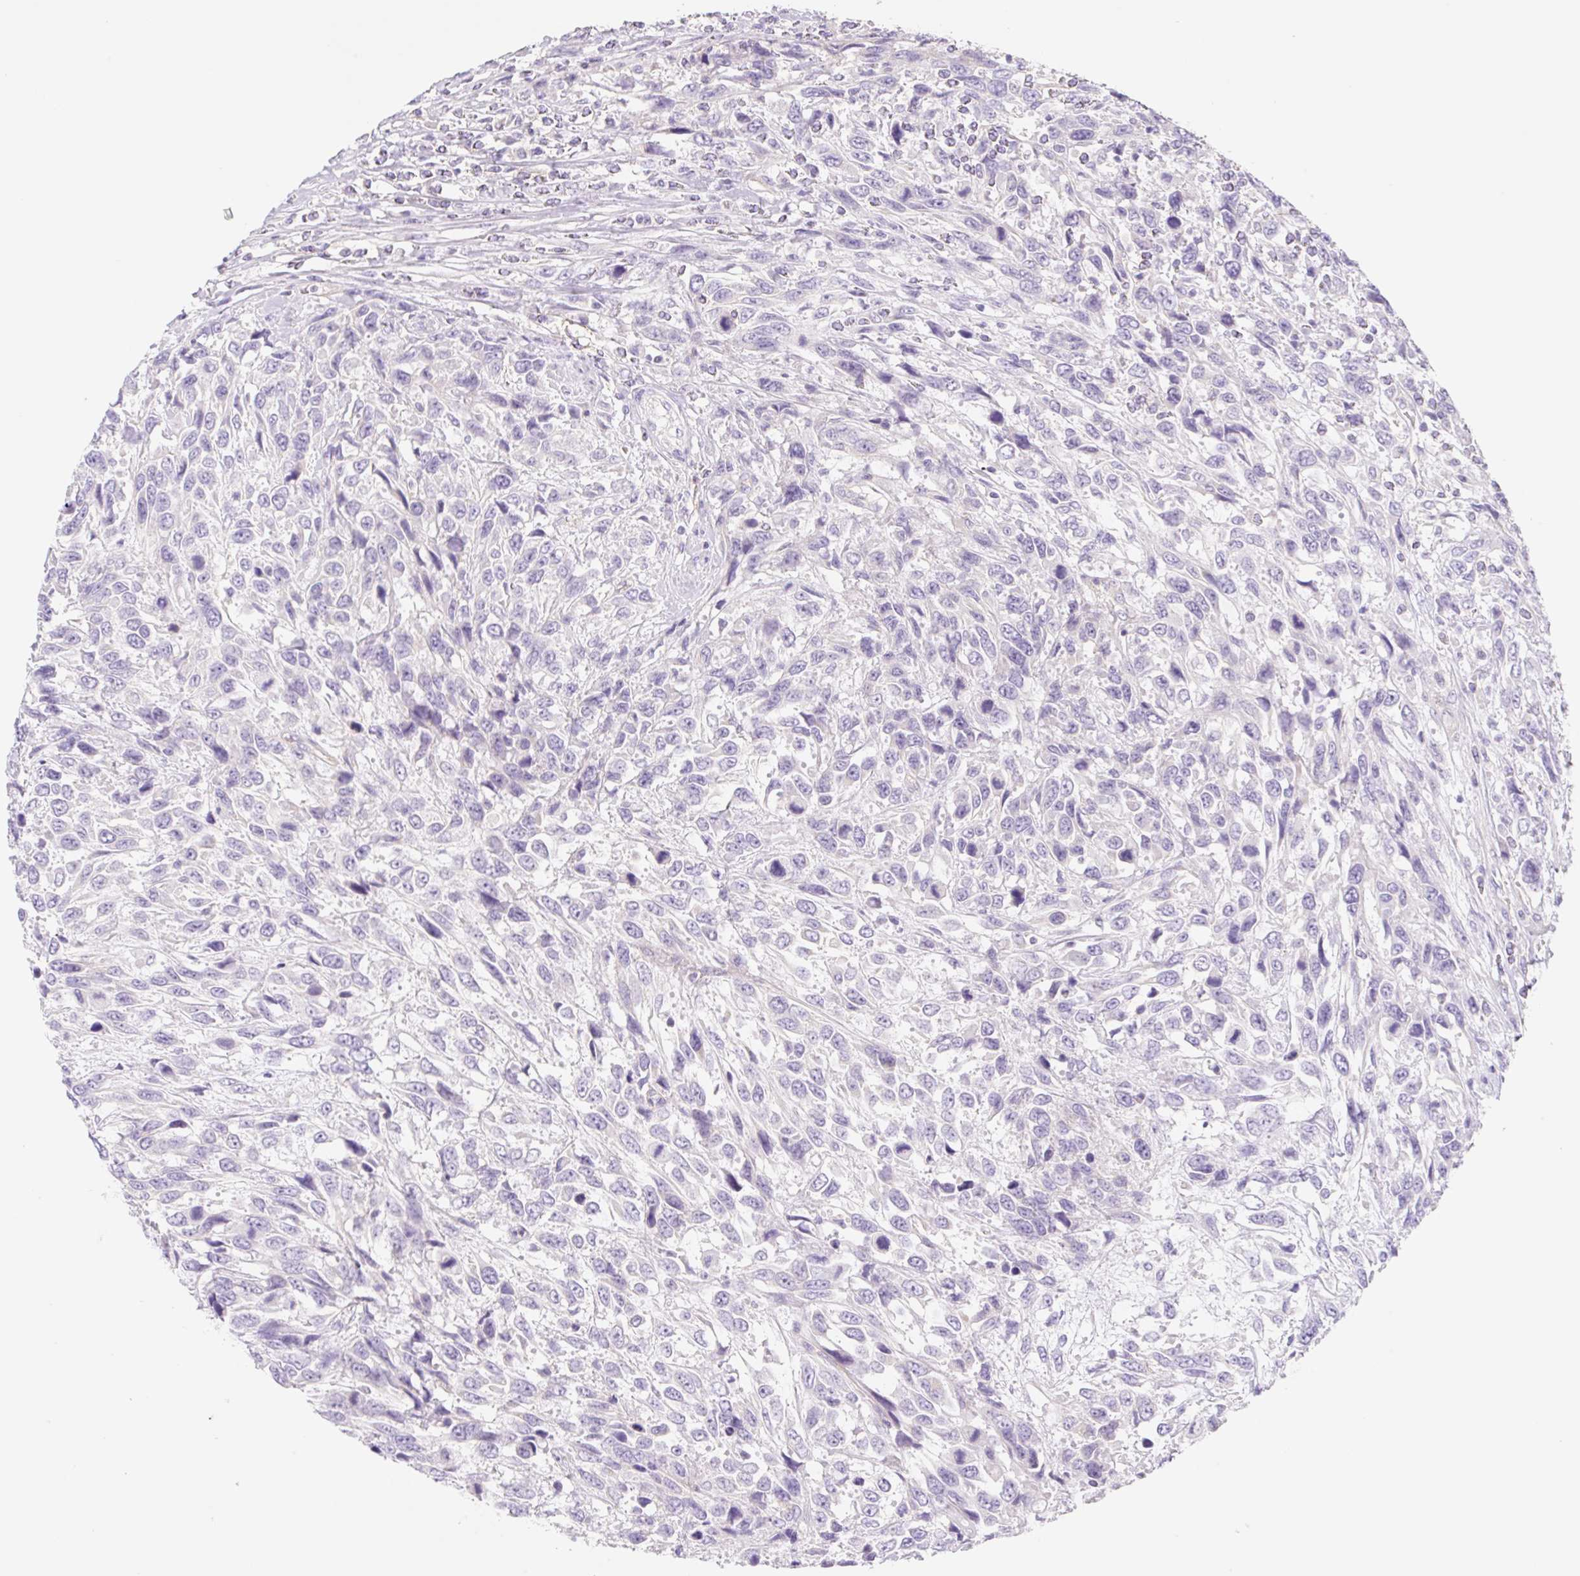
{"staining": {"intensity": "negative", "quantity": "none", "location": "none"}, "tissue": "urothelial cancer", "cell_type": "Tumor cells", "image_type": "cancer", "snomed": [{"axis": "morphology", "description": "Urothelial carcinoma, High grade"}, {"axis": "topography", "description": "Urinary bladder"}], "caption": "High magnification brightfield microscopy of urothelial cancer stained with DAB (brown) and counterstained with hematoxylin (blue): tumor cells show no significant positivity.", "gene": "LYVE1", "patient": {"sex": "female", "age": 70}}